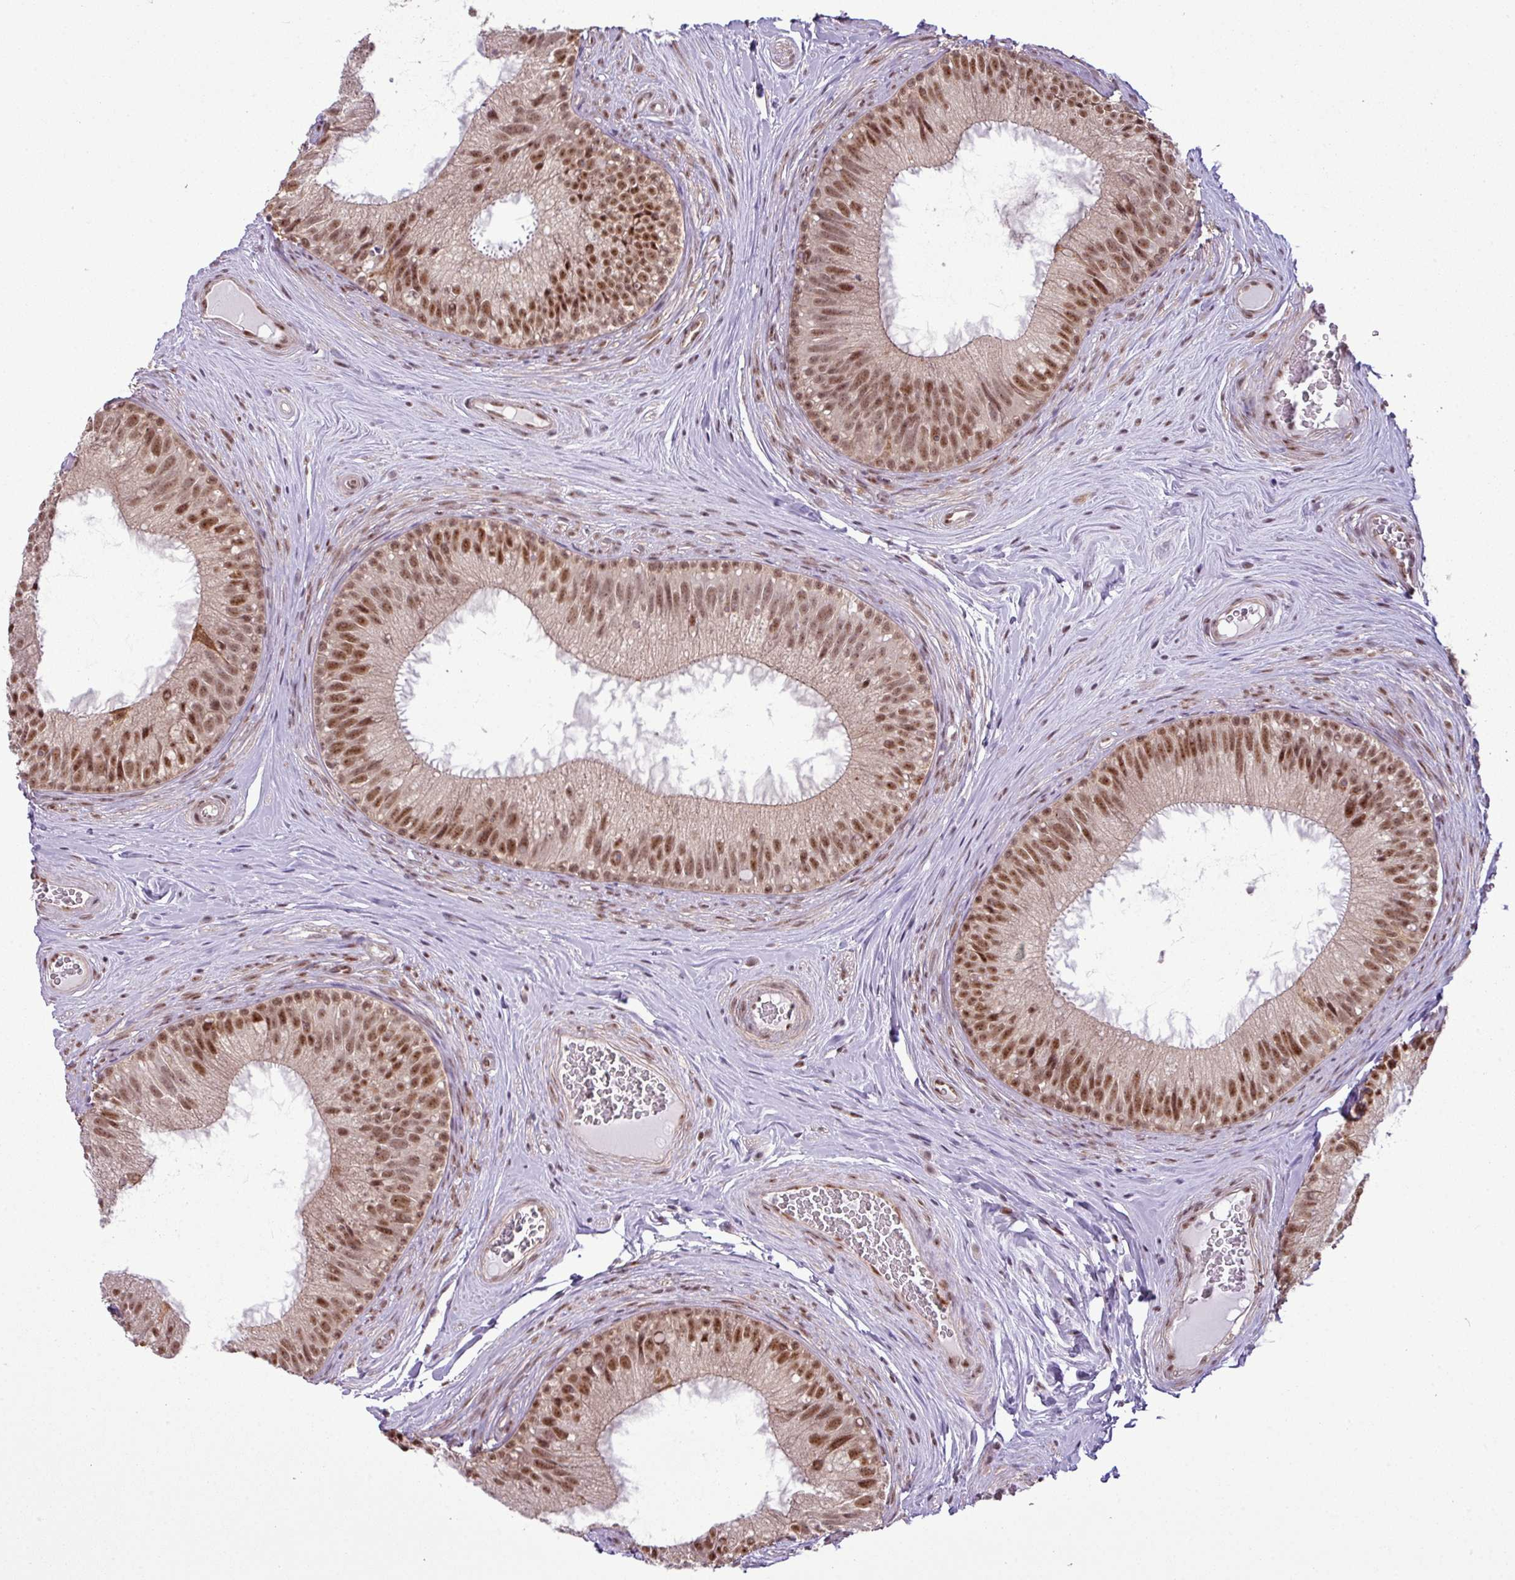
{"staining": {"intensity": "moderate", "quantity": ">75%", "location": "cytoplasmic/membranous,nuclear"}, "tissue": "epididymis", "cell_type": "Glandular cells", "image_type": "normal", "snomed": [{"axis": "morphology", "description": "Normal tissue, NOS"}, {"axis": "topography", "description": "Epididymis"}], "caption": "A high-resolution photomicrograph shows IHC staining of unremarkable epididymis, which shows moderate cytoplasmic/membranous,nuclear expression in about >75% of glandular cells. Nuclei are stained in blue.", "gene": "ZNF217", "patient": {"sex": "male", "age": 34}}